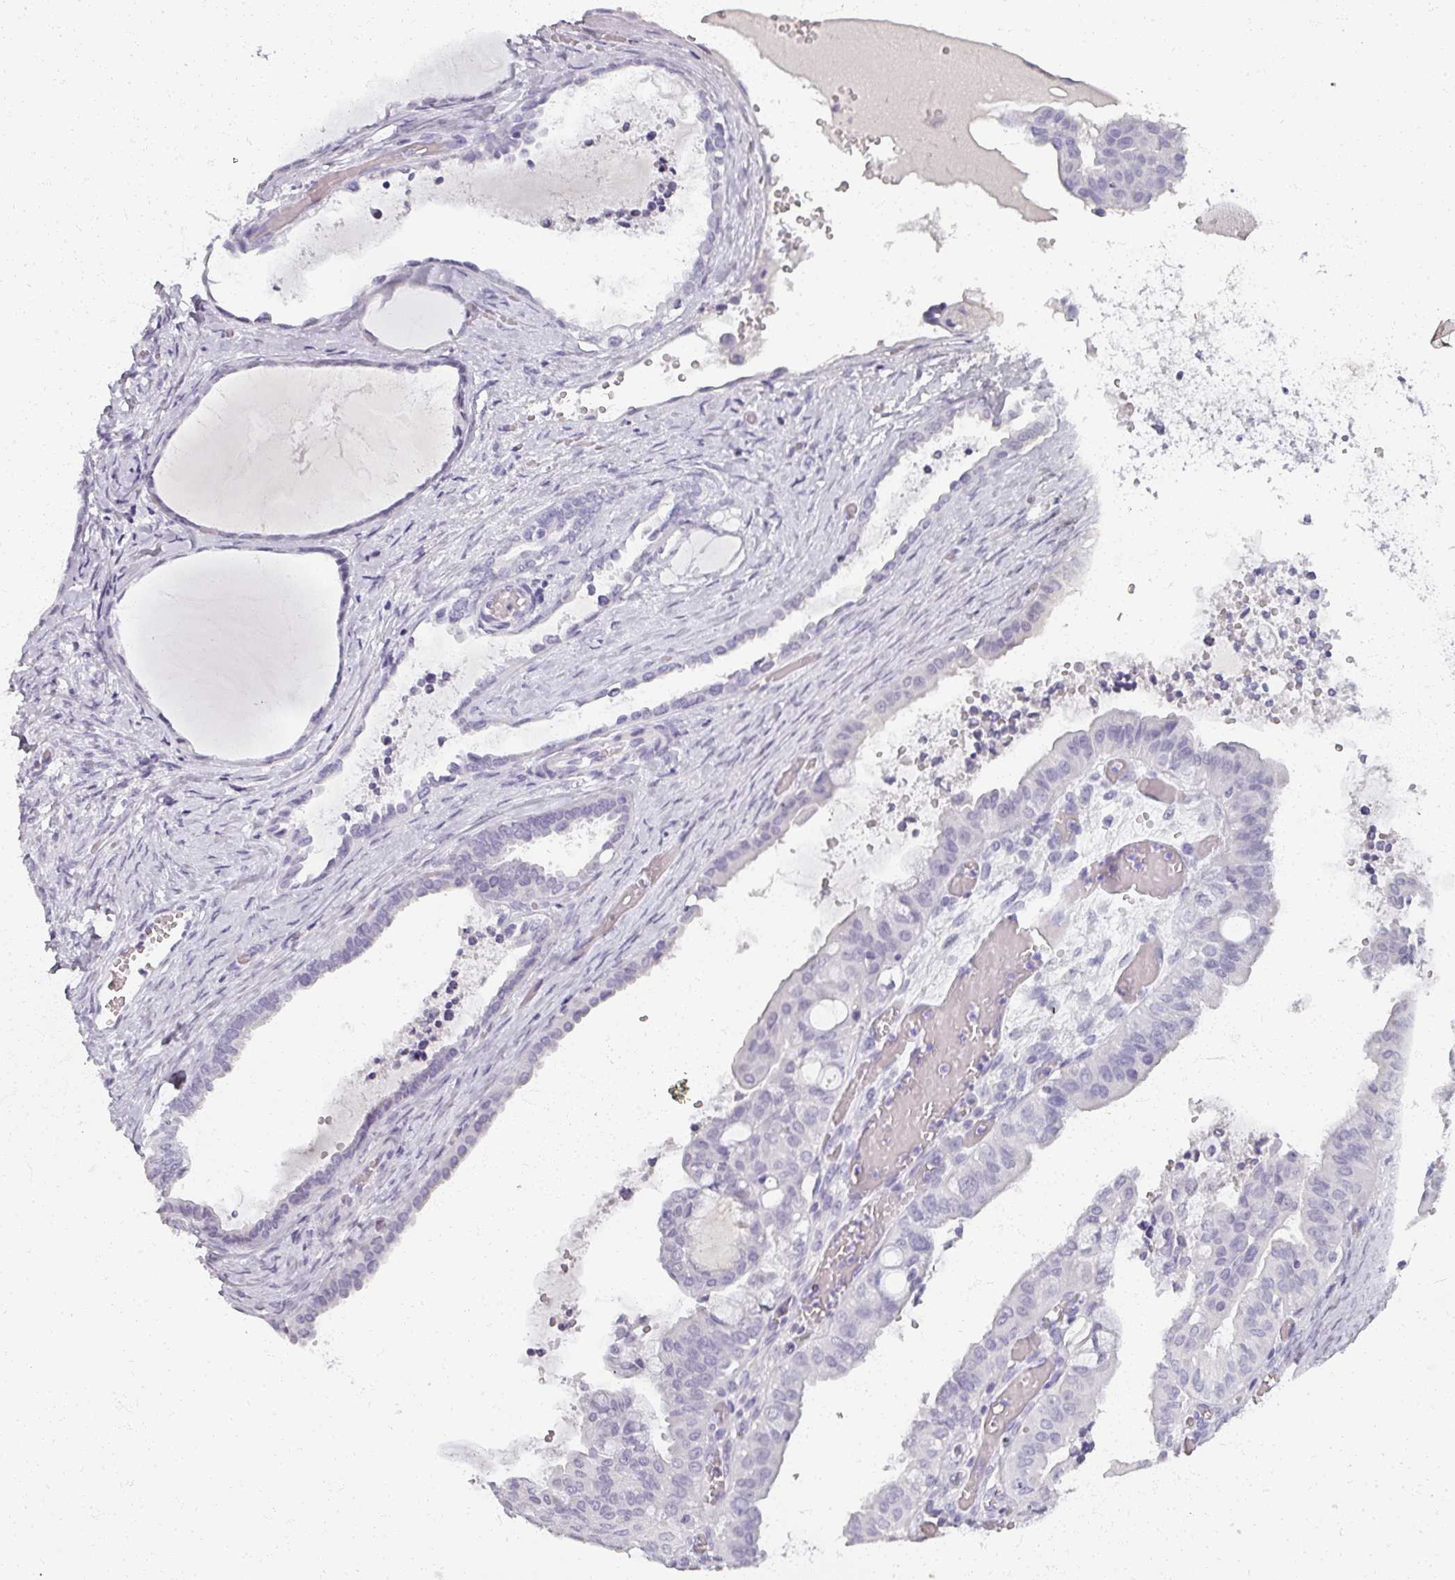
{"staining": {"intensity": "negative", "quantity": "none", "location": "none"}, "tissue": "ovarian cancer", "cell_type": "Tumor cells", "image_type": "cancer", "snomed": [{"axis": "morphology", "description": "Carcinoma, NOS"}, {"axis": "morphology", "description": "Carcinoma, endometroid"}, {"axis": "topography", "description": "Ovary"}], "caption": "The photomicrograph exhibits no significant positivity in tumor cells of carcinoma (ovarian).", "gene": "REG3G", "patient": {"sex": "female", "age": 50}}